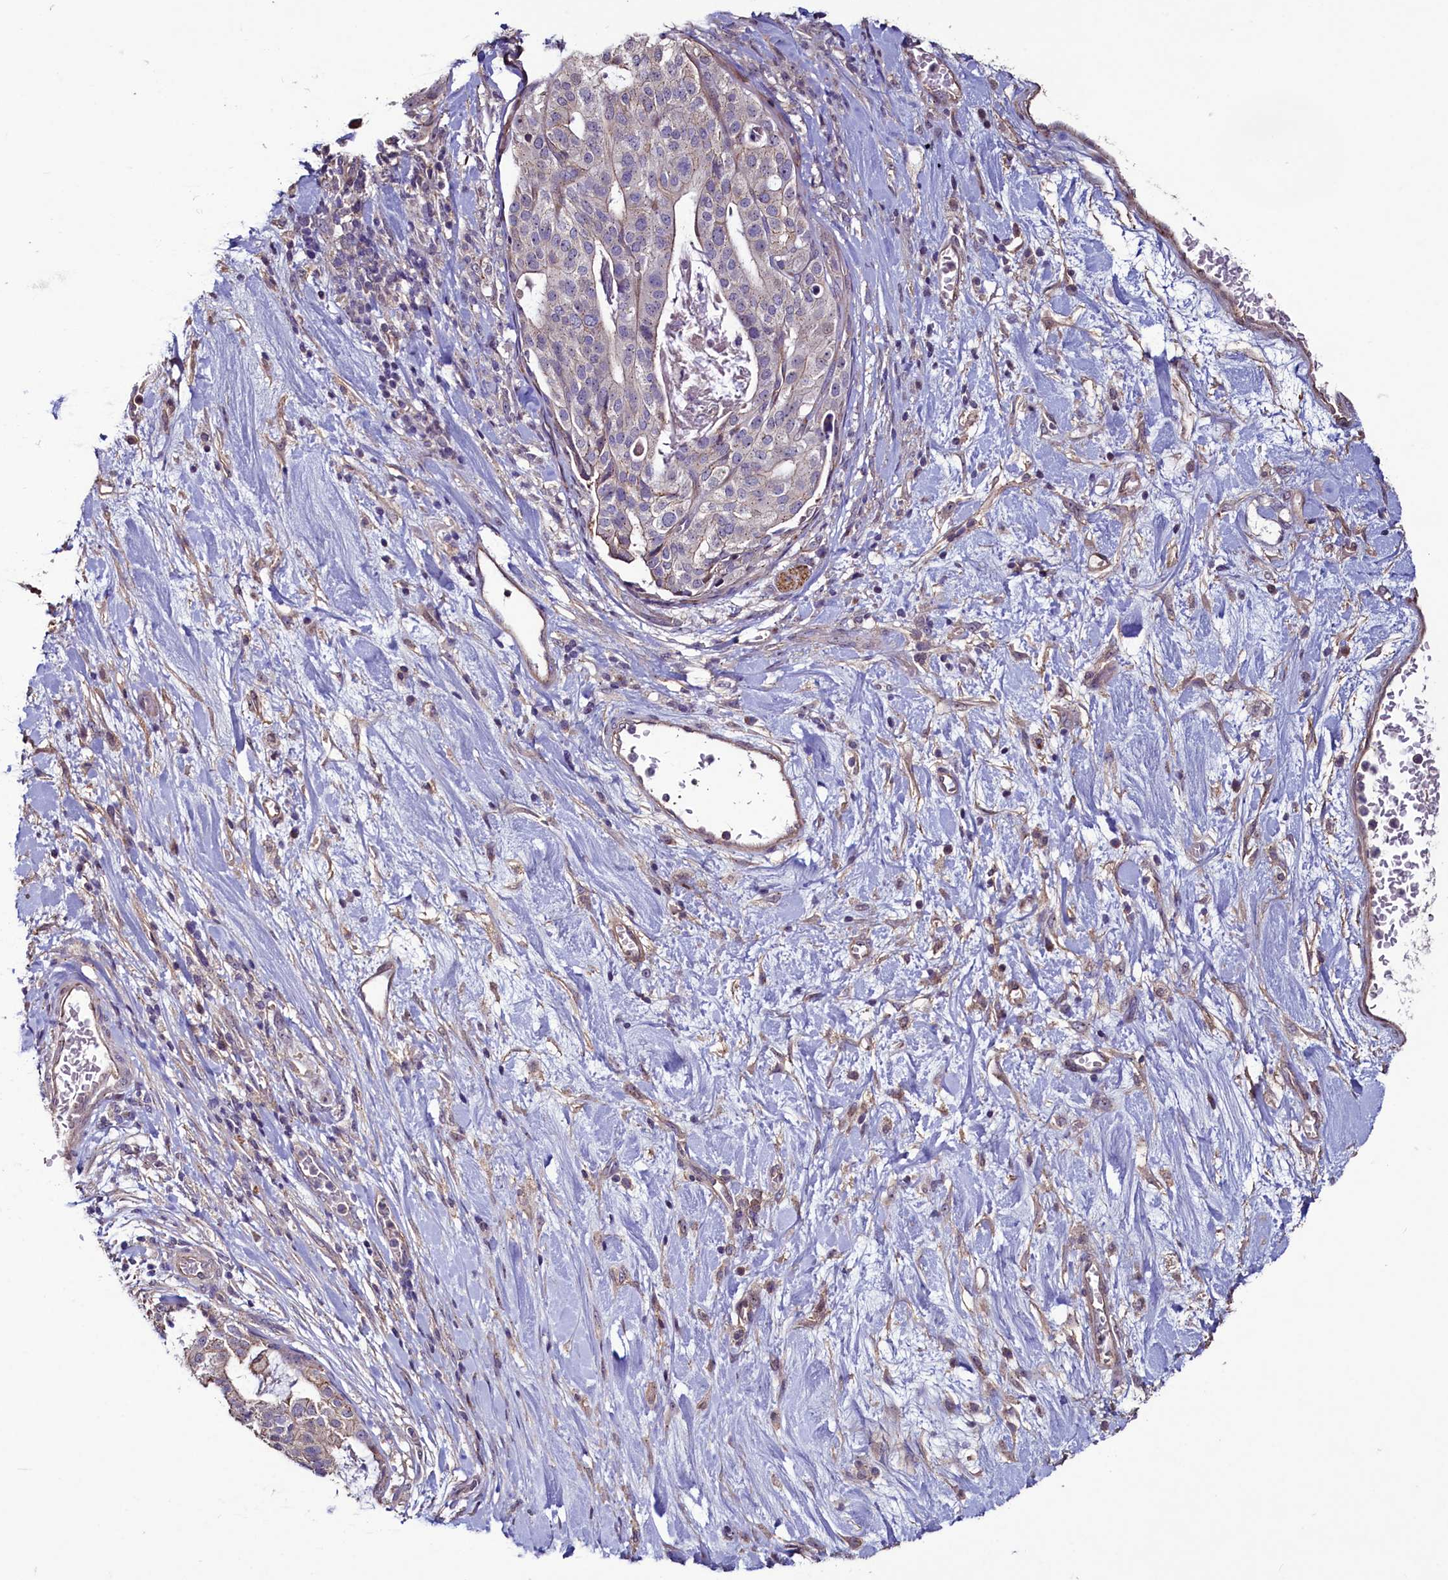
{"staining": {"intensity": "negative", "quantity": "none", "location": "none"}, "tissue": "stomach cancer", "cell_type": "Tumor cells", "image_type": "cancer", "snomed": [{"axis": "morphology", "description": "Adenocarcinoma, NOS"}, {"axis": "topography", "description": "Stomach"}], "caption": "Immunohistochemistry of human stomach adenocarcinoma exhibits no expression in tumor cells.", "gene": "PALM", "patient": {"sex": "male", "age": 48}}